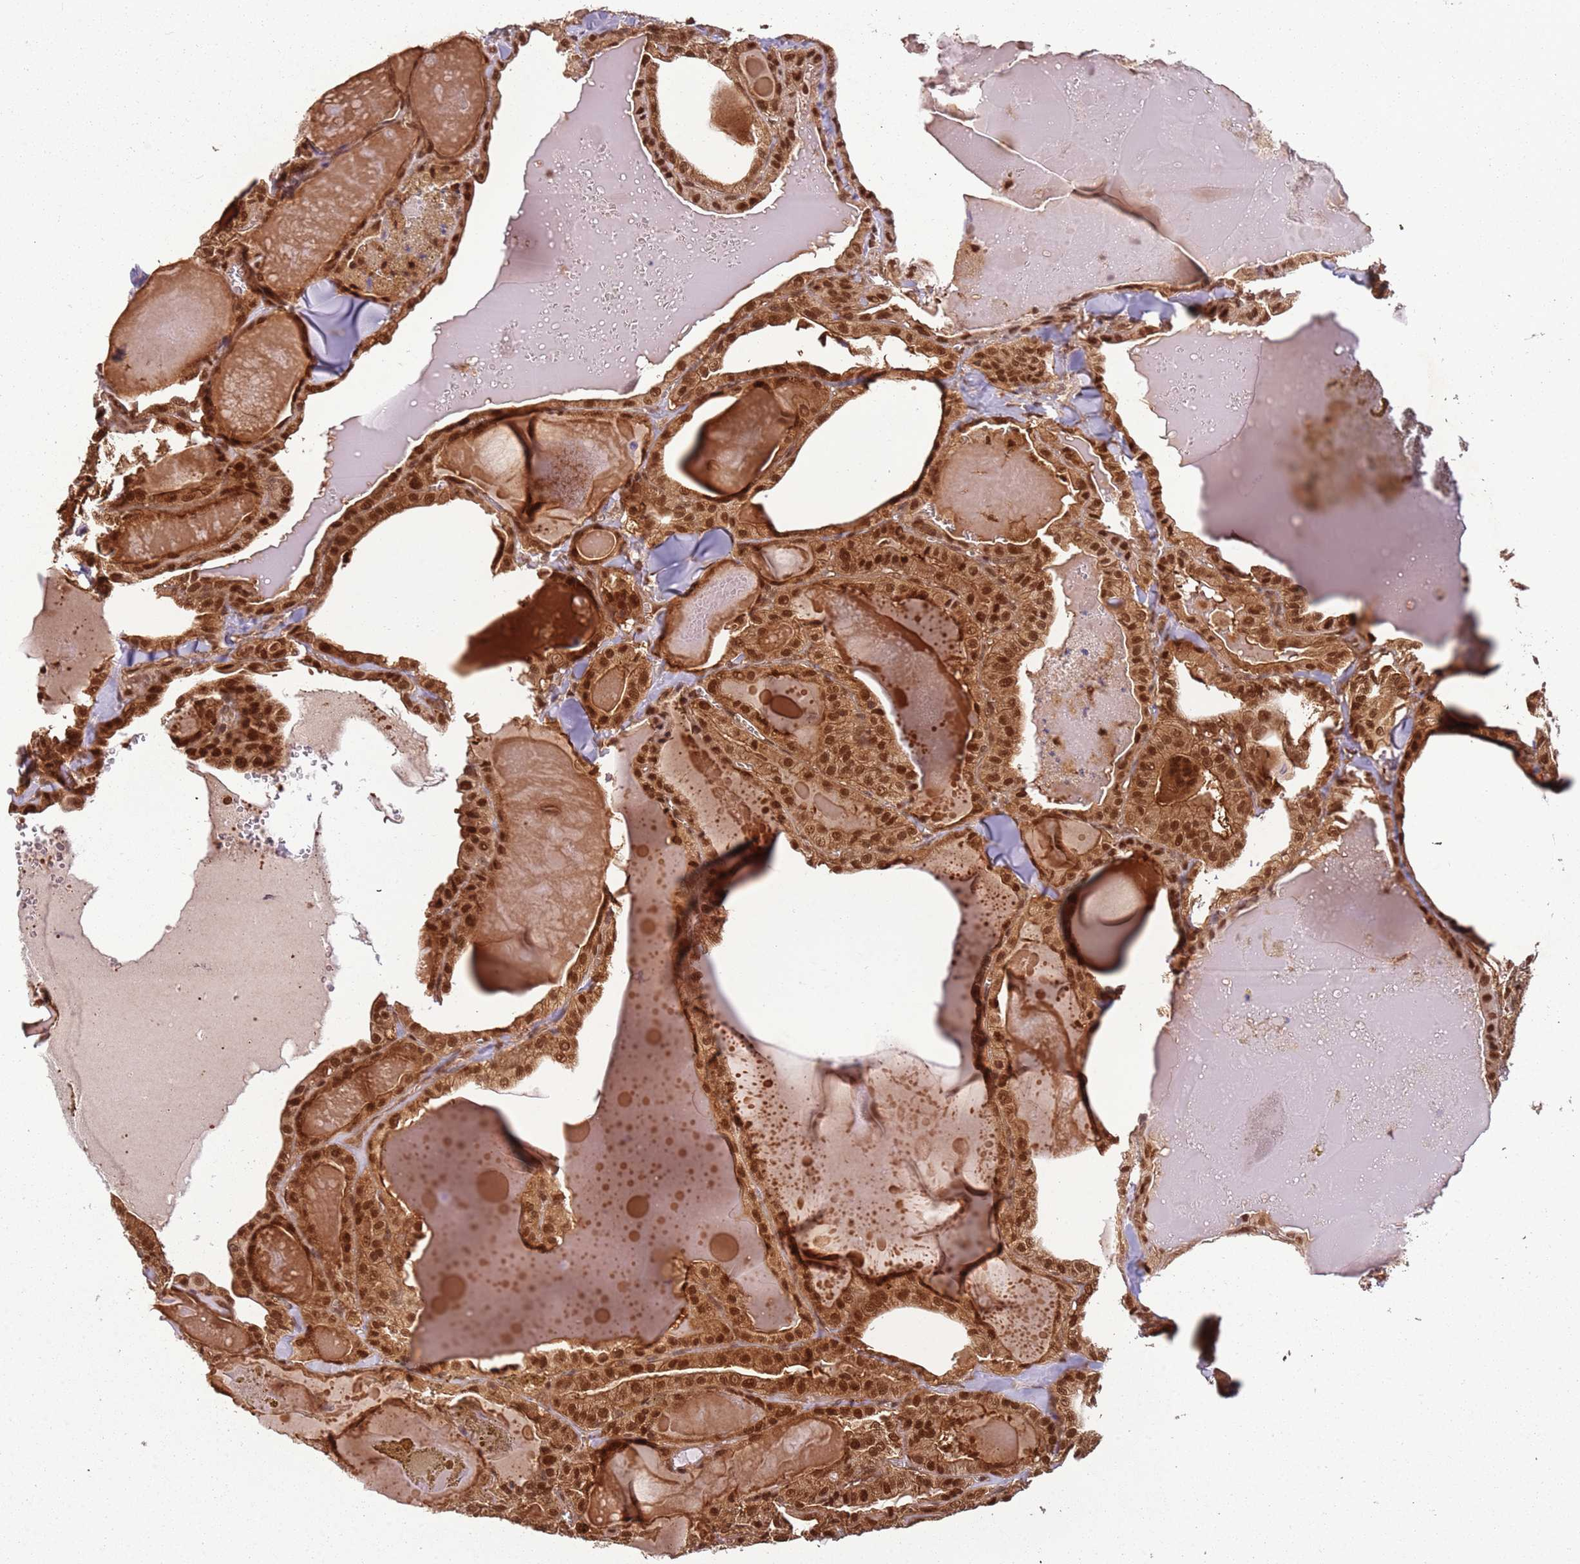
{"staining": {"intensity": "strong", "quantity": ">75%", "location": "nuclear"}, "tissue": "thyroid cancer", "cell_type": "Tumor cells", "image_type": "cancer", "snomed": [{"axis": "morphology", "description": "Papillary adenocarcinoma, NOS"}, {"axis": "topography", "description": "Thyroid gland"}], "caption": "Thyroid papillary adenocarcinoma stained for a protein demonstrates strong nuclear positivity in tumor cells. The staining was performed using DAB (3,3'-diaminobenzidine) to visualize the protein expression in brown, while the nuclei were stained in blue with hematoxylin (Magnification: 20x).", "gene": "PGLS", "patient": {"sex": "male", "age": 52}}